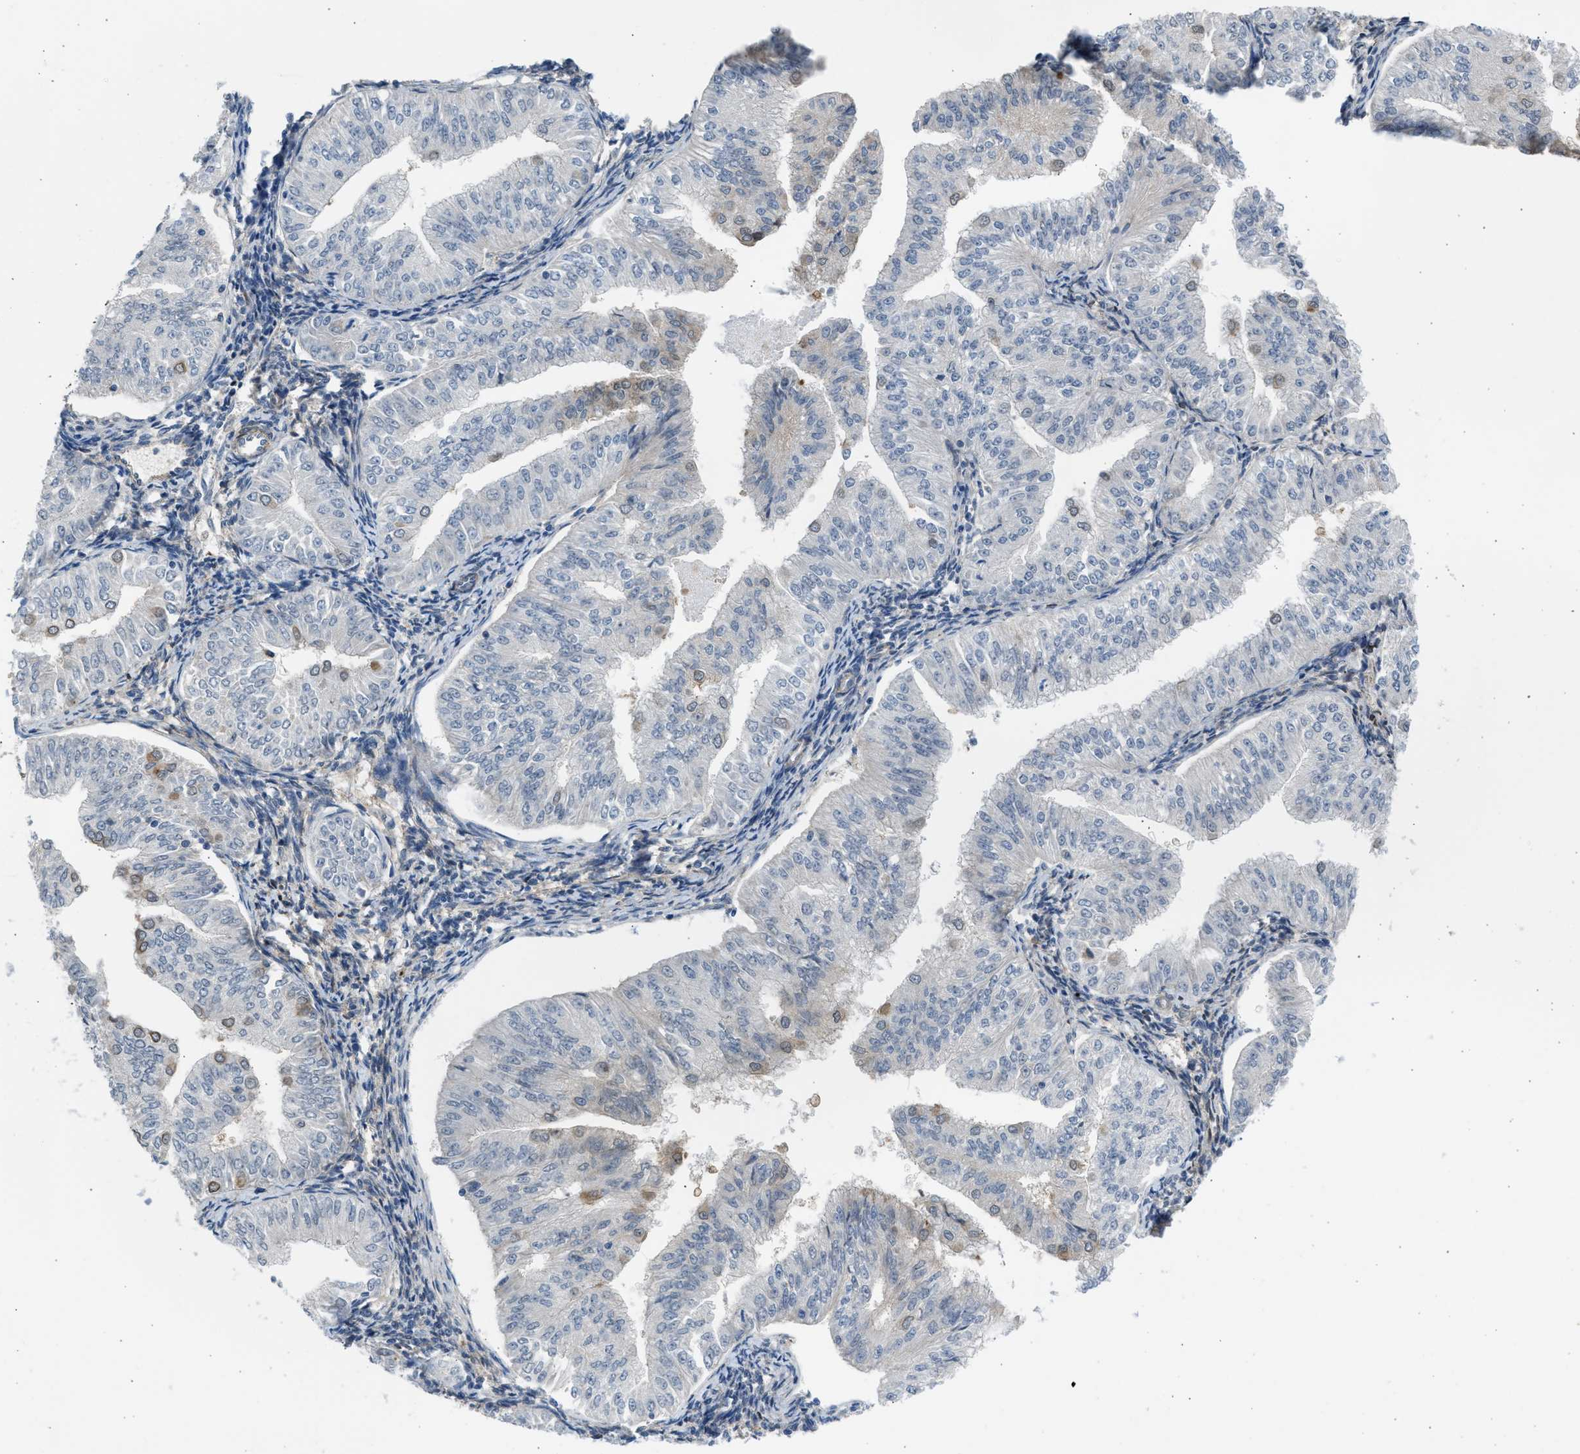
{"staining": {"intensity": "negative", "quantity": "none", "location": "none"}, "tissue": "endometrial cancer", "cell_type": "Tumor cells", "image_type": "cancer", "snomed": [{"axis": "morphology", "description": "Normal tissue, NOS"}, {"axis": "morphology", "description": "Adenocarcinoma, NOS"}, {"axis": "topography", "description": "Endometrium"}], "caption": "Immunohistochemistry micrograph of adenocarcinoma (endometrial) stained for a protein (brown), which reveals no positivity in tumor cells.", "gene": "PCNX3", "patient": {"sex": "female", "age": 53}}